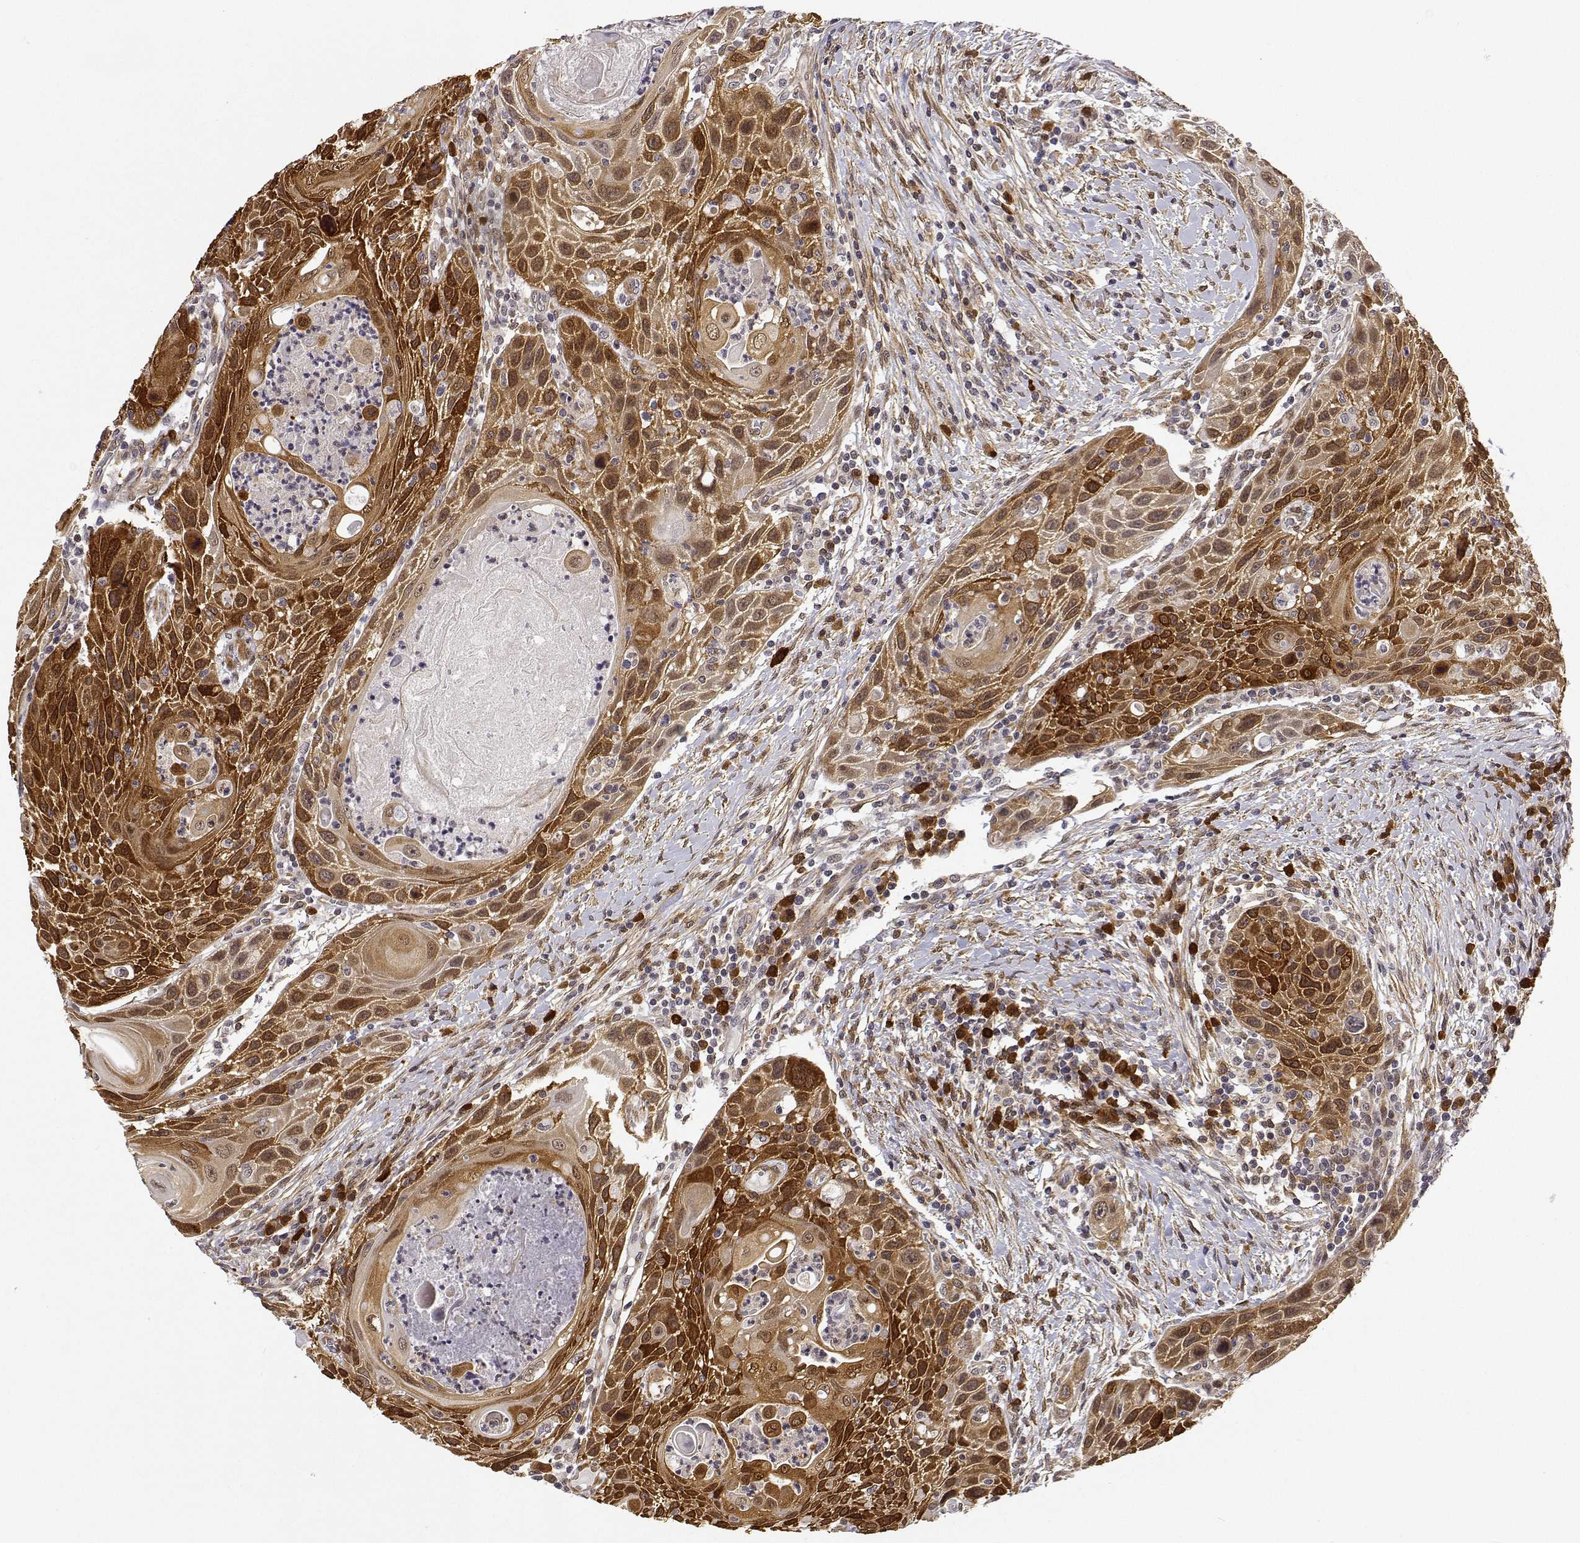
{"staining": {"intensity": "strong", "quantity": ">75%", "location": "cytoplasmic/membranous"}, "tissue": "head and neck cancer", "cell_type": "Tumor cells", "image_type": "cancer", "snomed": [{"axis": "morphology", "description": "Squamous cell carcinoma, NOS"}, {"axis": "topography", "description": "Head-Neck"}], "caption": "Protein analysis of head and neck squamous cell carcinoma tissue reveals strong cytoplasmic/membranous staining in approximately >75% of tumor cells. The protein of interest is stained brown, and the nuclei are stained in blue (DAB (3,3'-diaminobenzidine) IHC with brightfield microscopy, high magnification).", "gene": "PHGDH", "patient": {"sex": "male", "age": 69}}